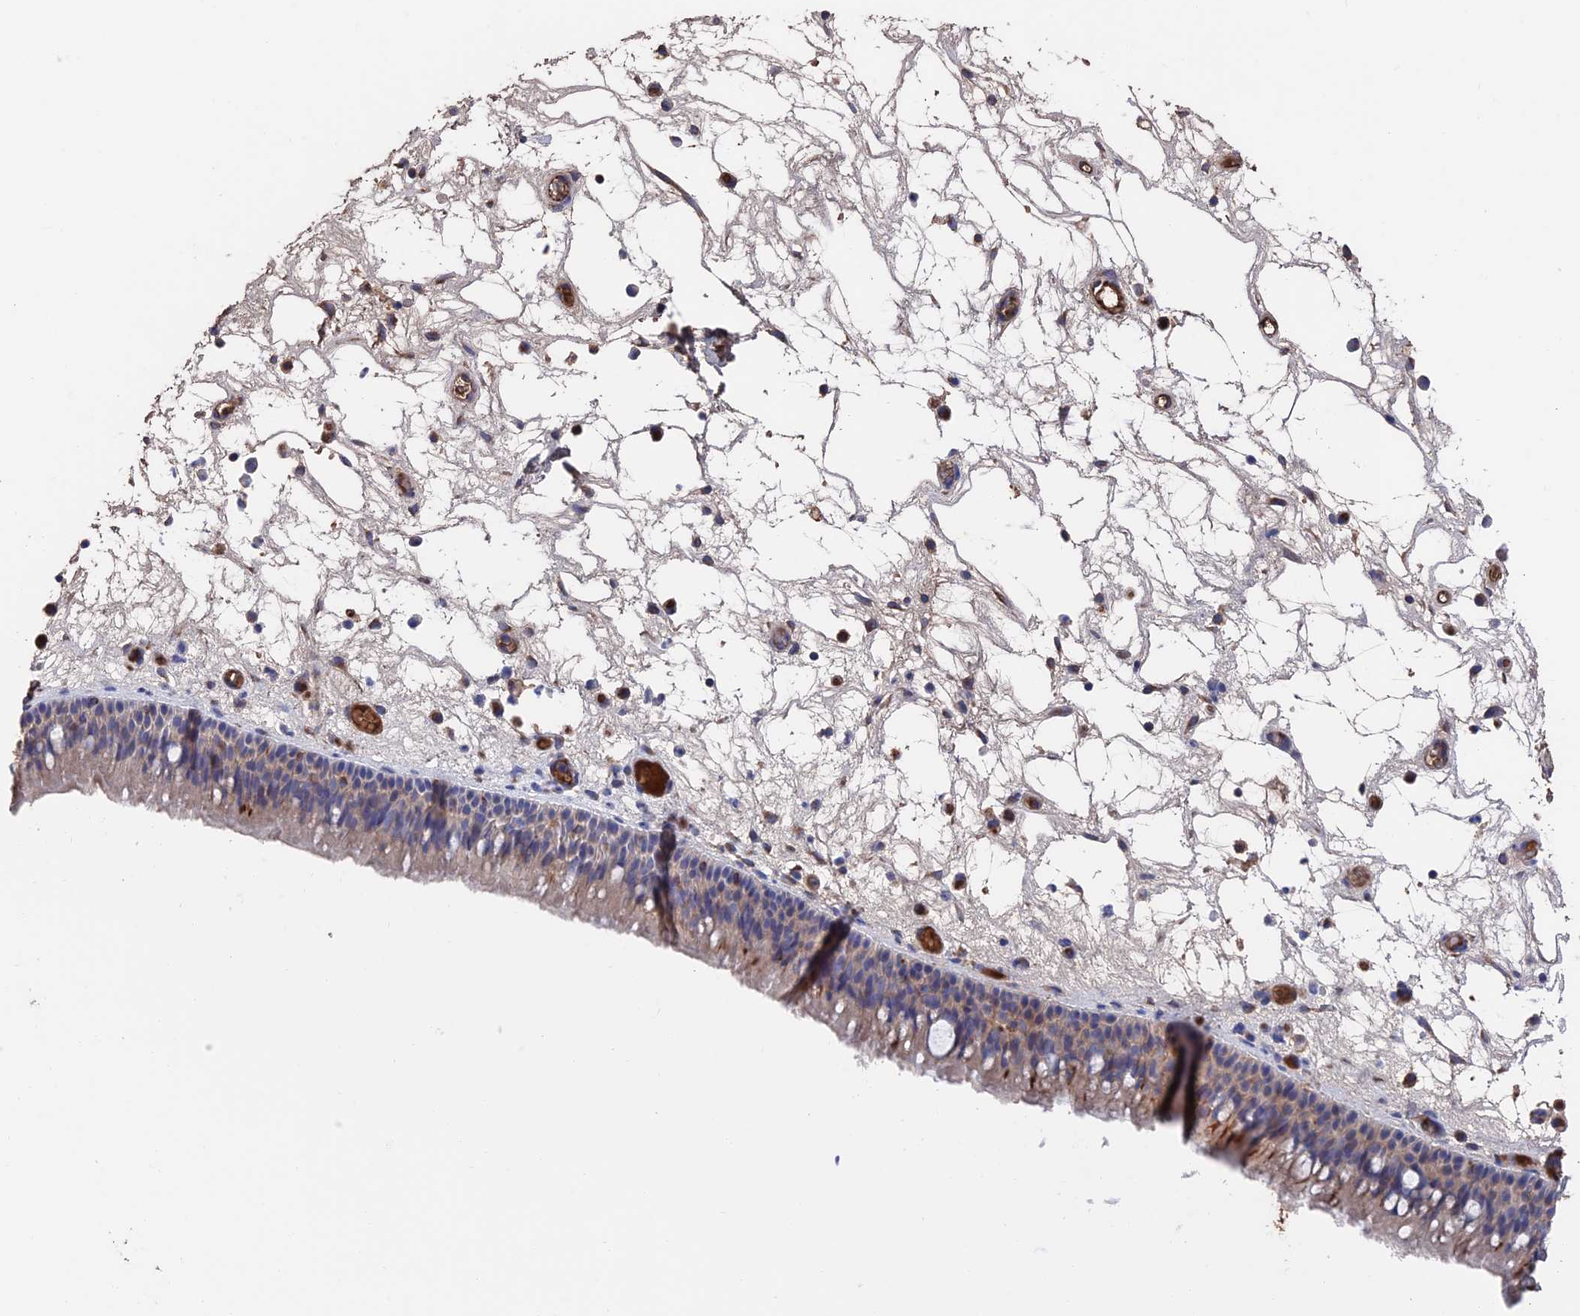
{"staining": {"intensity": "weak", "quantity": "<25%", "location": "cytoplasmic/membranous"}, "tissue": "nasopharynx", "cell_type": "Respiratory epithelial cells", "image_type": "normal", "snomed": [{"axis": "morphology", "description": "Normal tissue, NOS"}, {"axis": "morphology", "description": "Inflammation, NOS"}, {"axis": "morphology", "description": "Malignant melanoma, Metastatic site"}, {"axis": "topography", "description": "Nasopharynx"}], "caption": "Protein analysis of normal nasopharynx demonstrates no significant expression in respiratory epithelial cells.", "gene": "HPF1", "patient": {"sex": "male", "age": 70}}